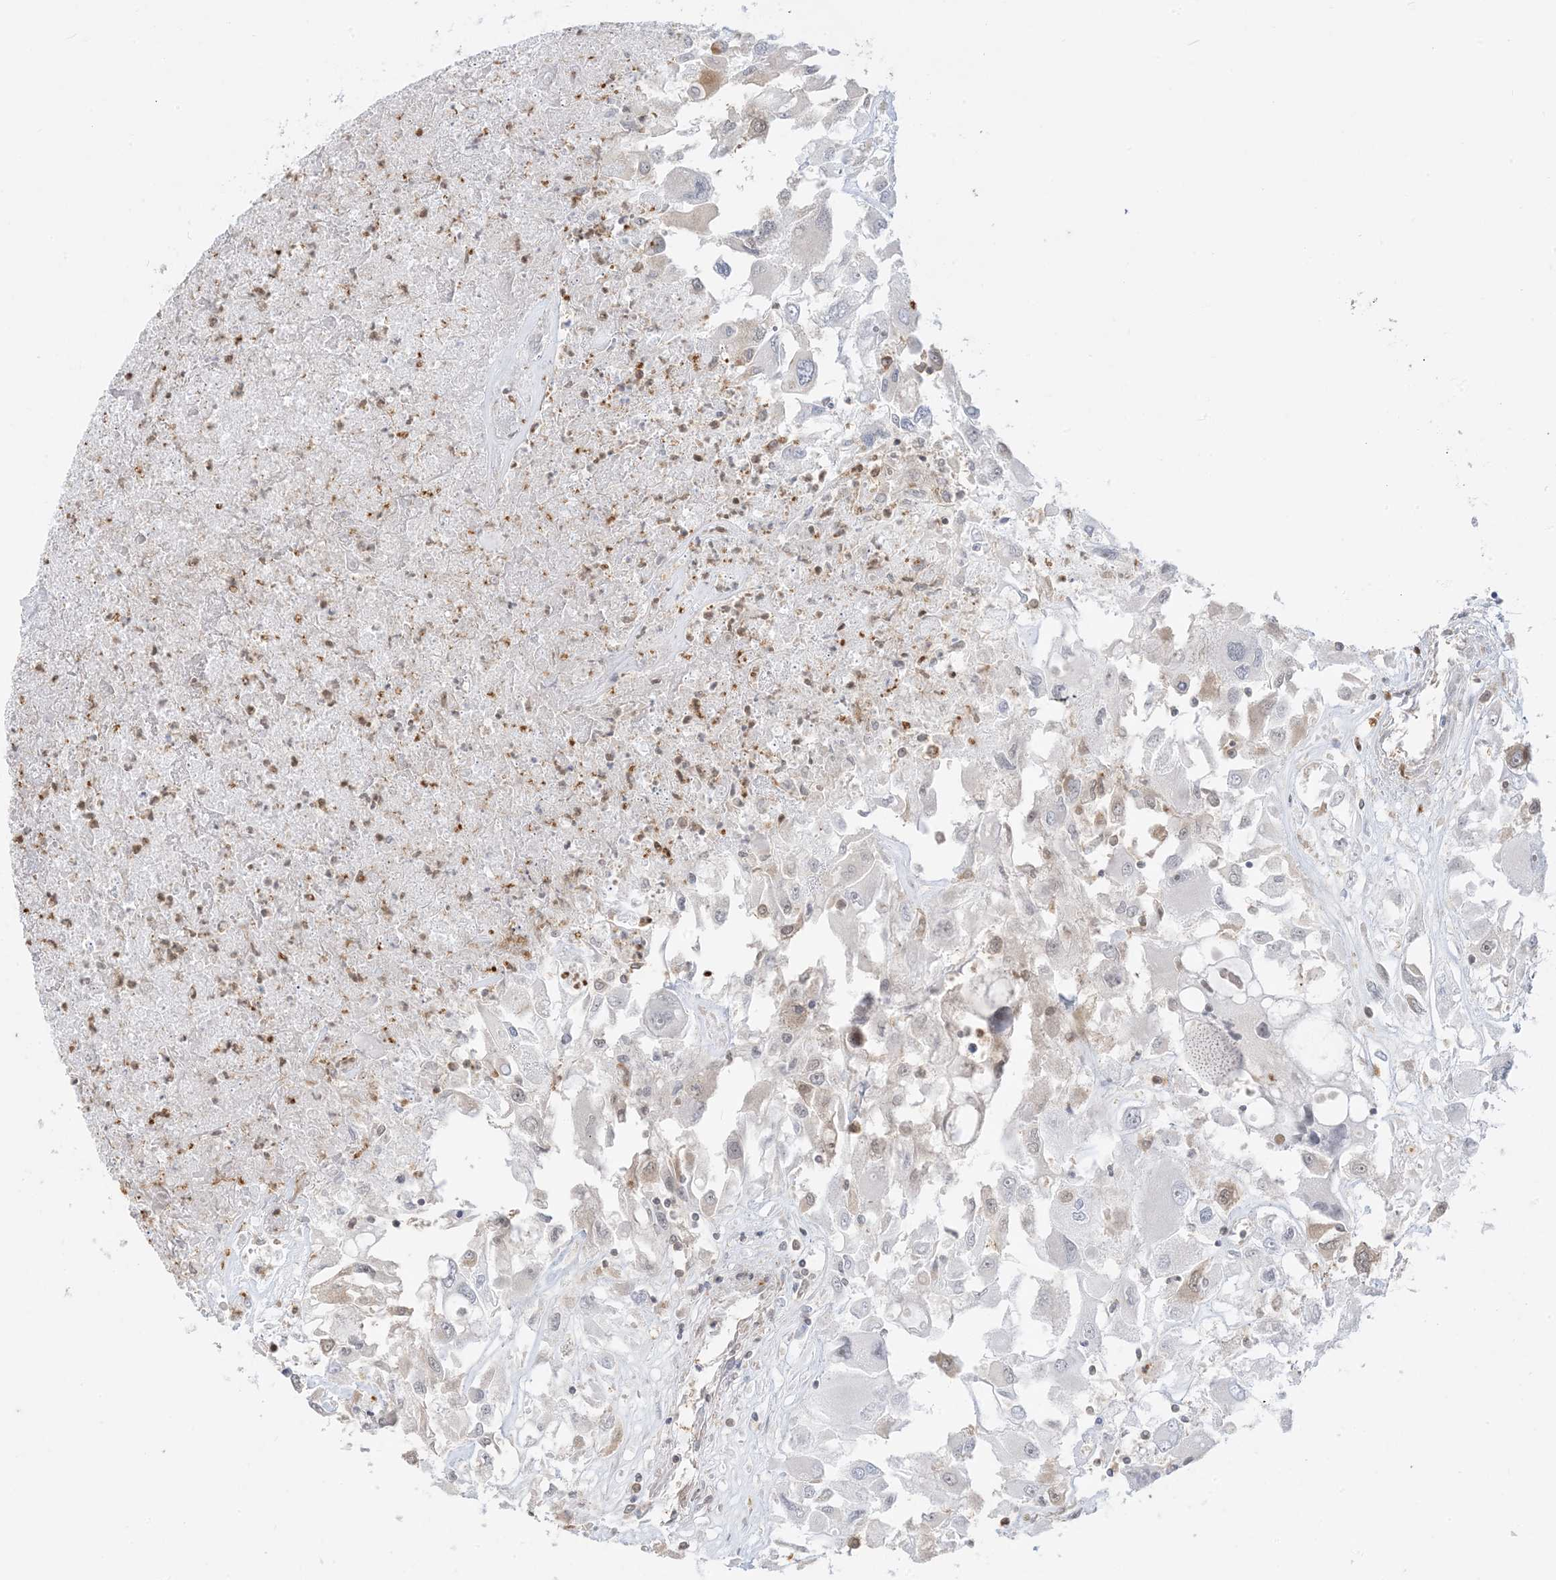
{"staining": {"intensity": "negative", "quantity": "none", "location": "none"}, "tissue": "renal cancer", "cell_type": "Tumor cells", "image_type": "cancer", "snomed": [{"axis": "morphology", "description": "Adenocarcinoma, NOS"}, {"axis": "topography", "description": "Kidney"}], "caption": "An image of human renal cancer is negative for staining in tumor cells.", "gene": "KANSL3", "patient": {"sex": "female", "age": 52}}